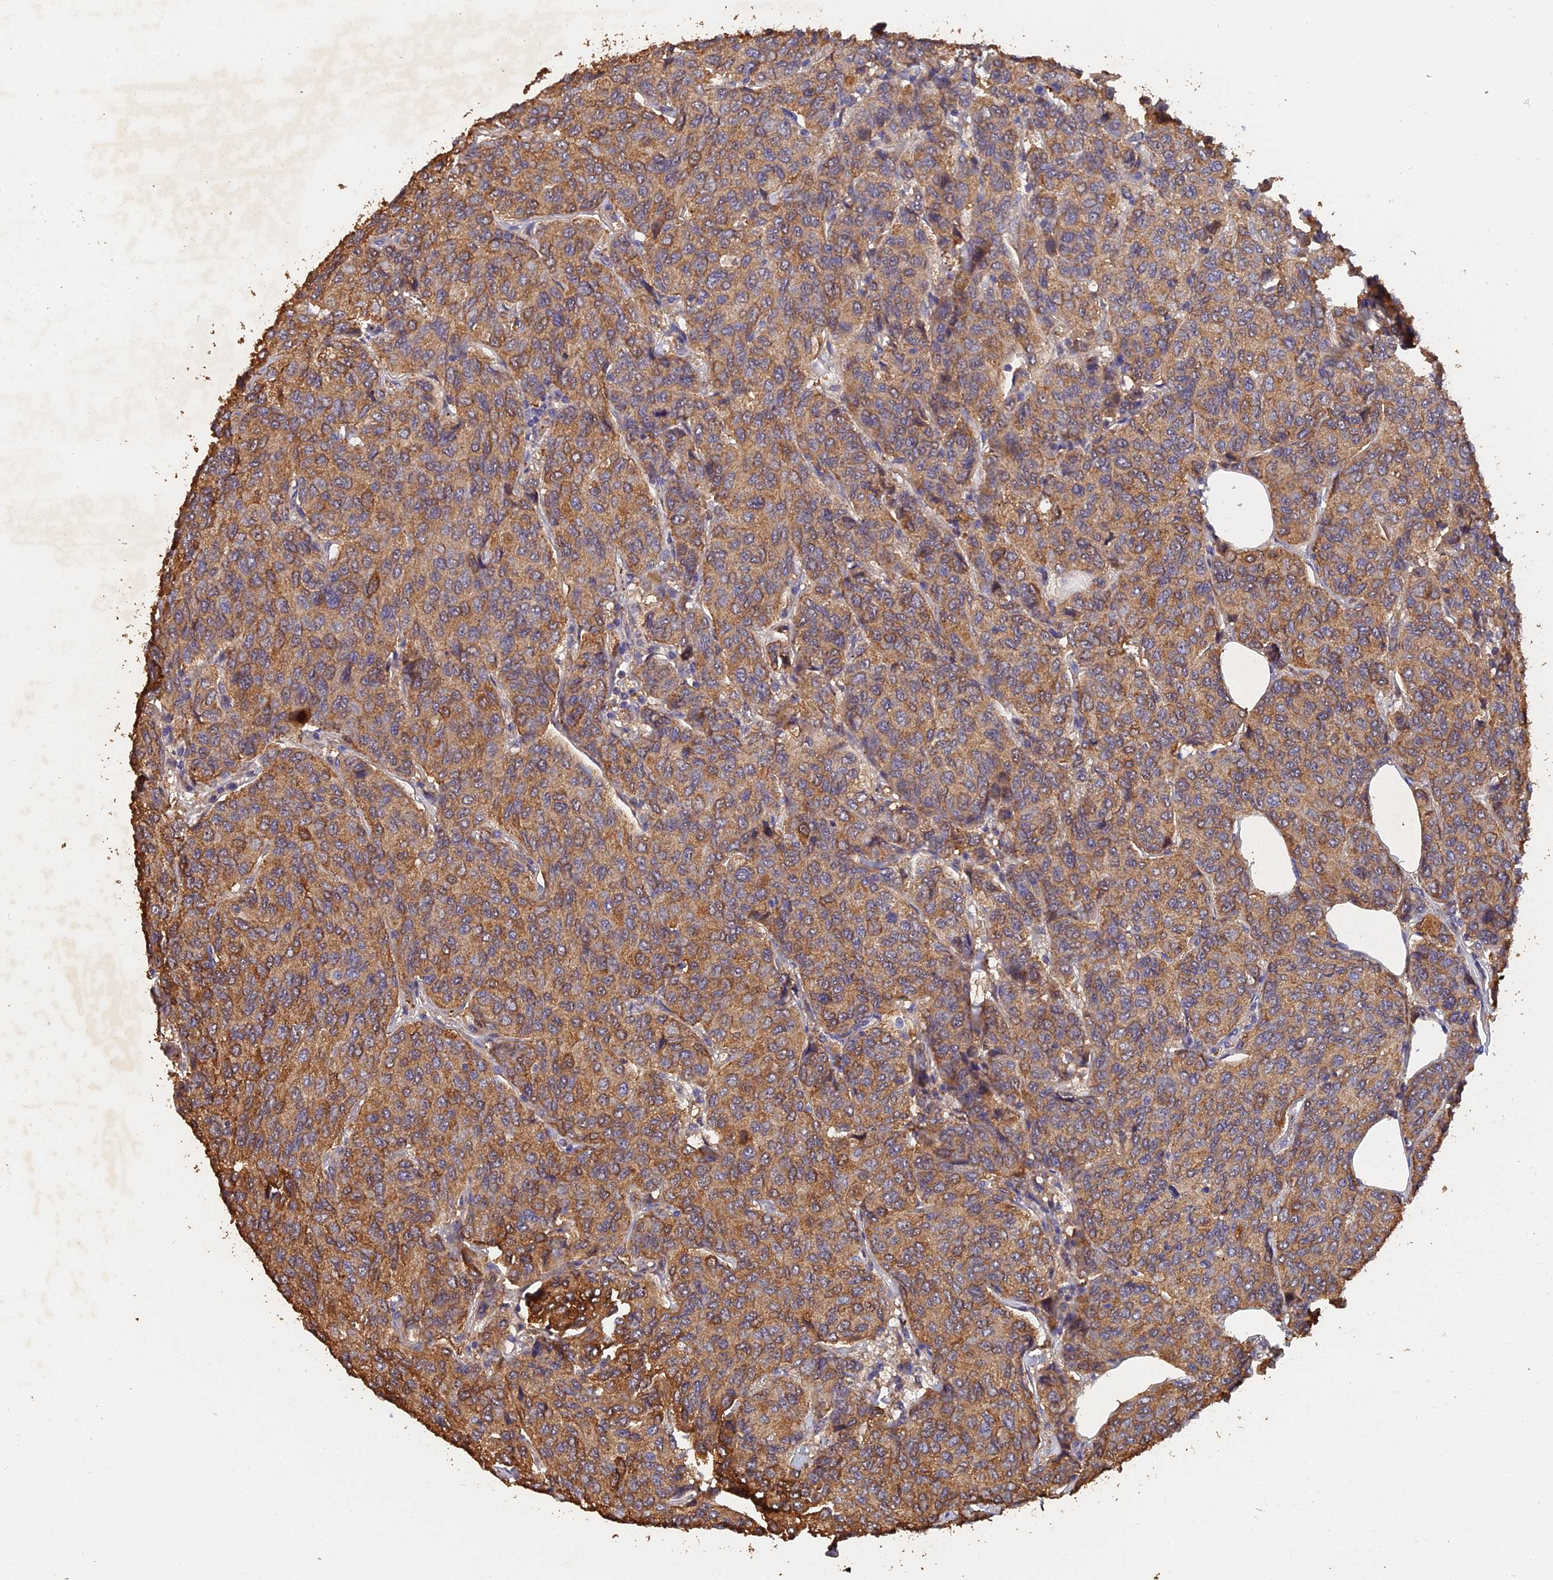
{"staining": {"intensity": "moderate", "quantity": ">75%", "location": "cytoplasmic/membranous"}, "tissue": "breast cancer", "cell_type": "Tumor cells", "image_type": "cancer", "snomed": [{"axis": "morphology", "description": "Duct carcinoma"}, {"axis": "topography", "description": "Breast"}], "caption": "The micrograph shows staining of invasive ductal carcinoma (breast), revealing moderate cytoplasmic/membranous protein expression (brown color) within tumor cells.", "gene": "SLC38A11", "patient": {"sex": "female", "age": 55}}